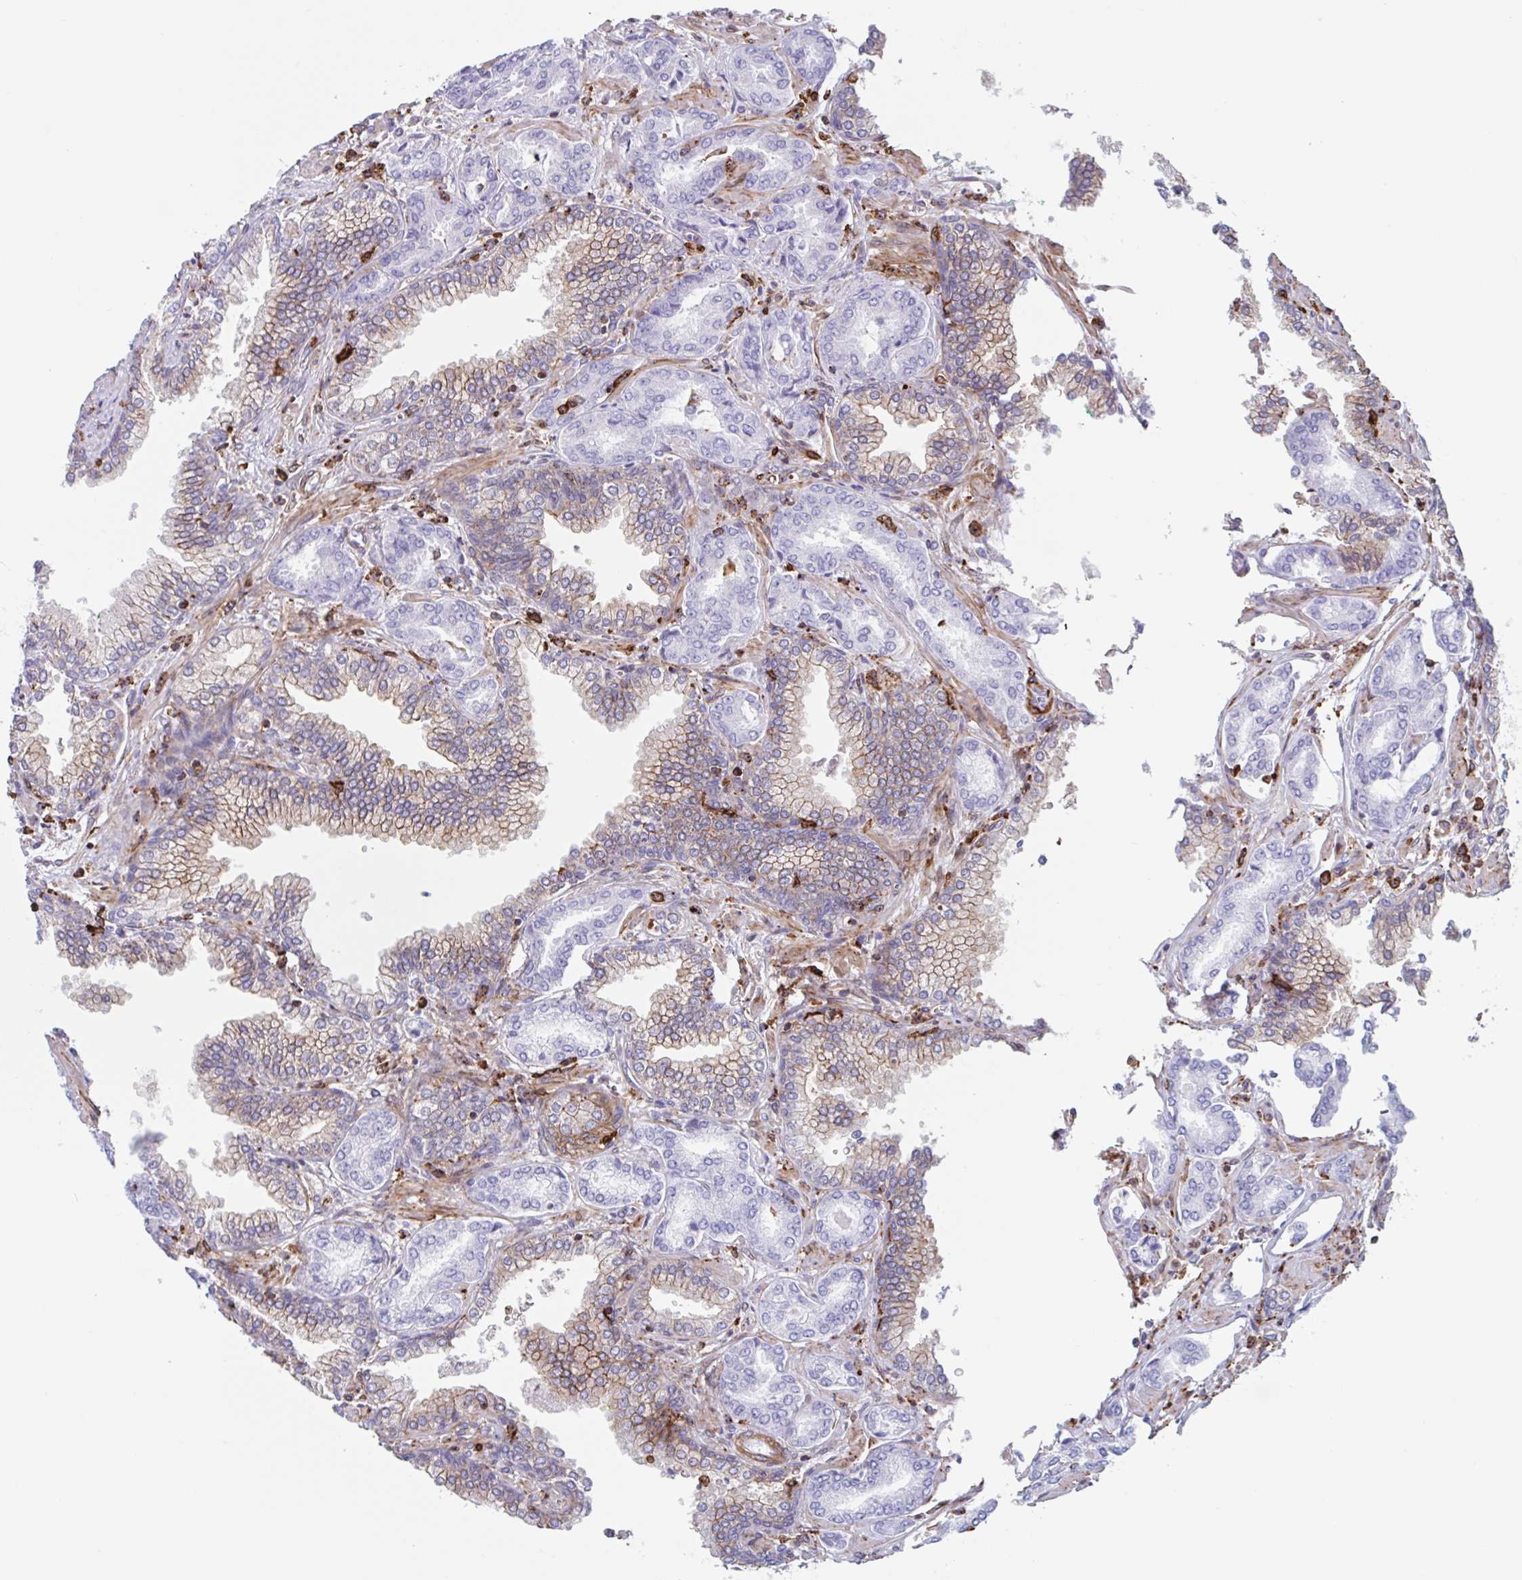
{"staining": {"intensity": "negative", "quantity": "none", "location": "none"}, "tissue": "prostate cancer", "cell_type": "Tumor cells", "image_type": "cancer", "snomed": [{"axis": "morphology", "description": "Adenocarcinoma, High grade"}, {"axis": "topography", "description": "Prostate"}], "caption": "Tumor cells are negative for brown protein staining in prostate high-grade adenocarcinoma. (Stains: DAB (3,3'-diaminobenzidine) immunohistochemistry with hematoxylin counter stain, Microscopy: brightfield microscopy at high magnification).", "gene": "EFHD1", "patient": {"sex": "male", "age": 72}}